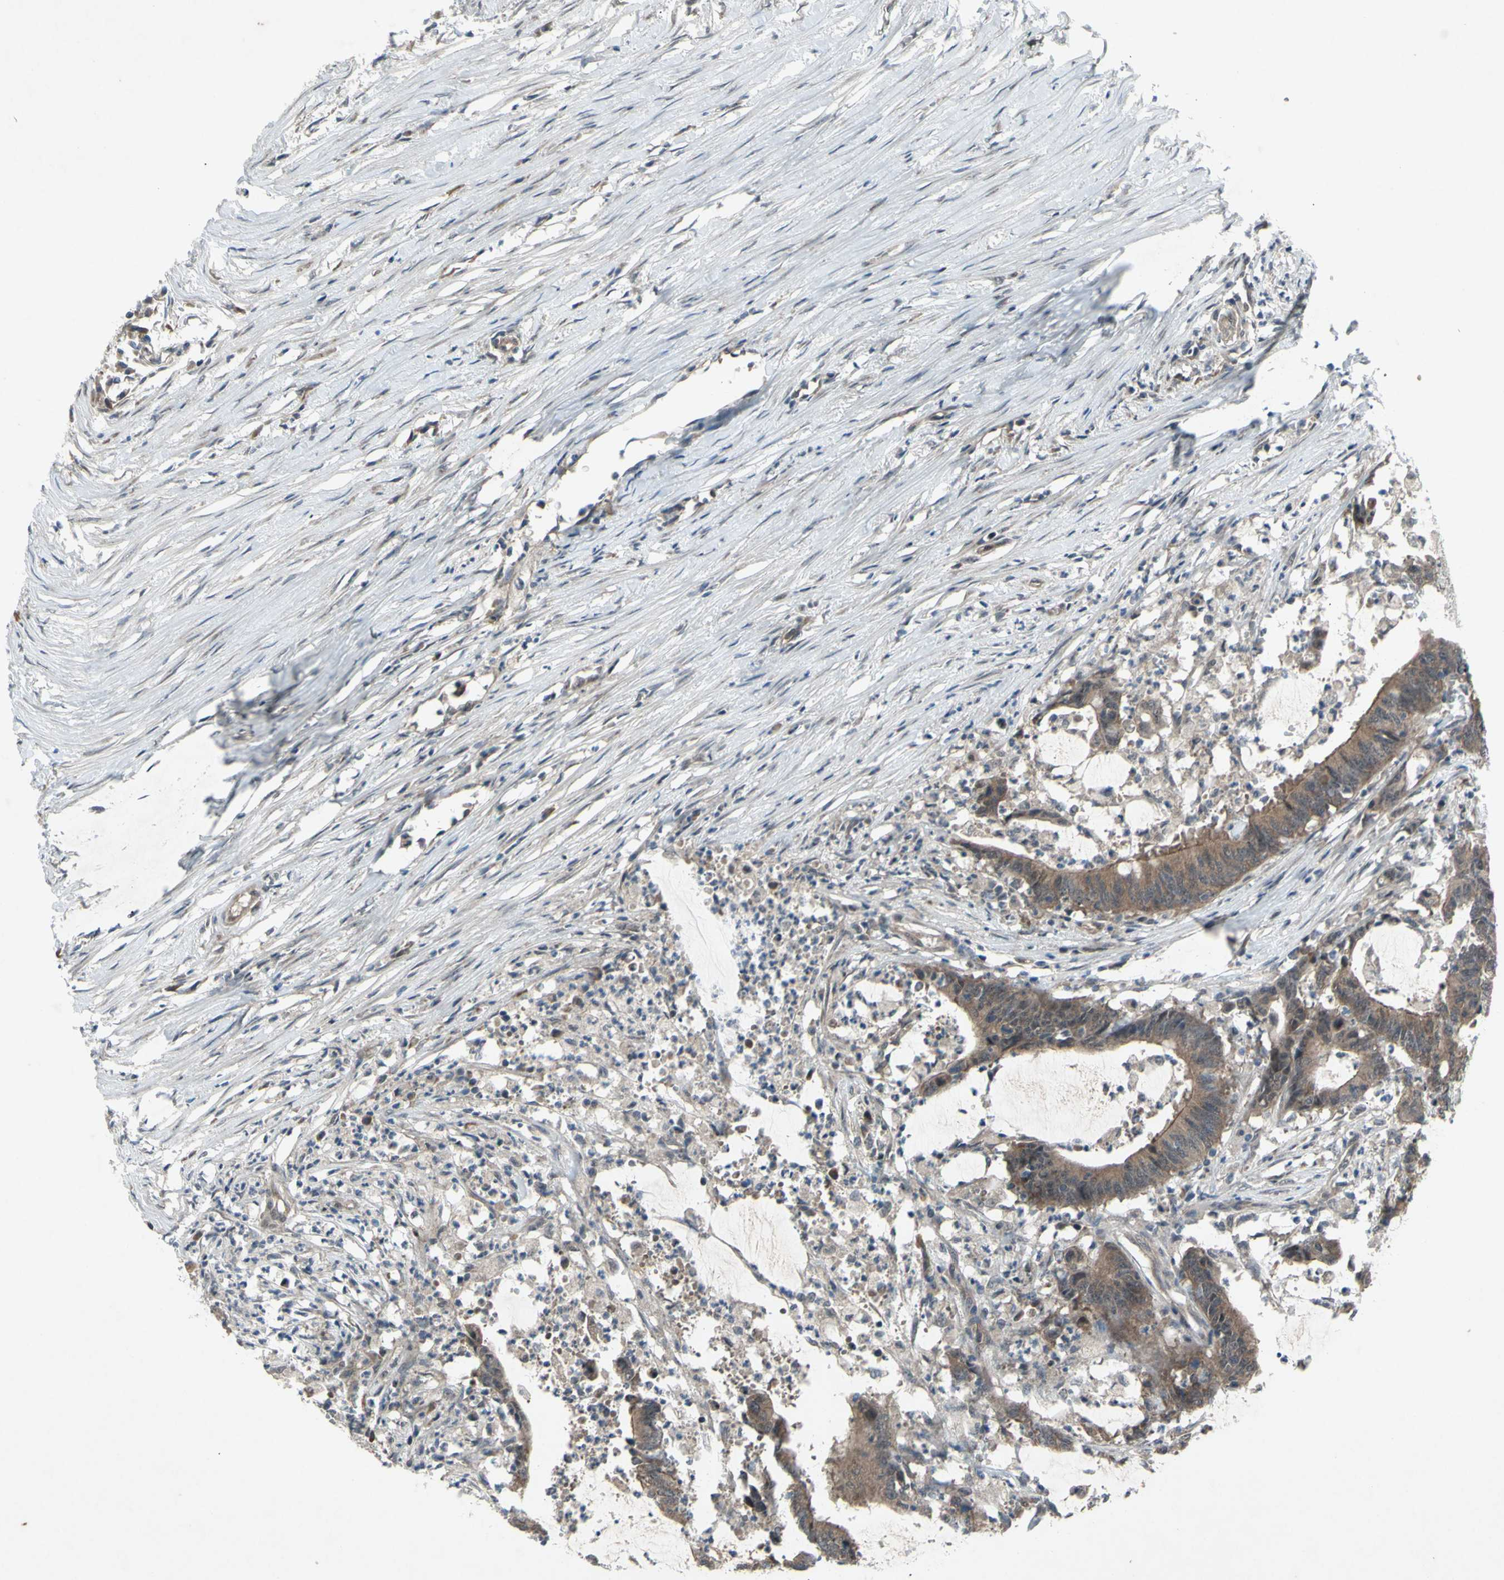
{"staining": {"intensity": "weak", "quantity": ">75%", "location": "cytoplasmic/membranous"}, "tissue": "colorectal cancer", "cell_type": "Tumor cells", "image_type": "cancer", "snomed": [{"axis": "morphology", "description": "Adenocarcinoma, NOS"}, {"axis": "topography", "description": "Rectum"}], "caption": "The immunohistochemical stain shows weak cytoplasmic/membranous staining in tumor cells of colorectal adenocarcinoma tissue.", "gene": "TRDMT1", "patient": {"sex": "female", "age": 66}}